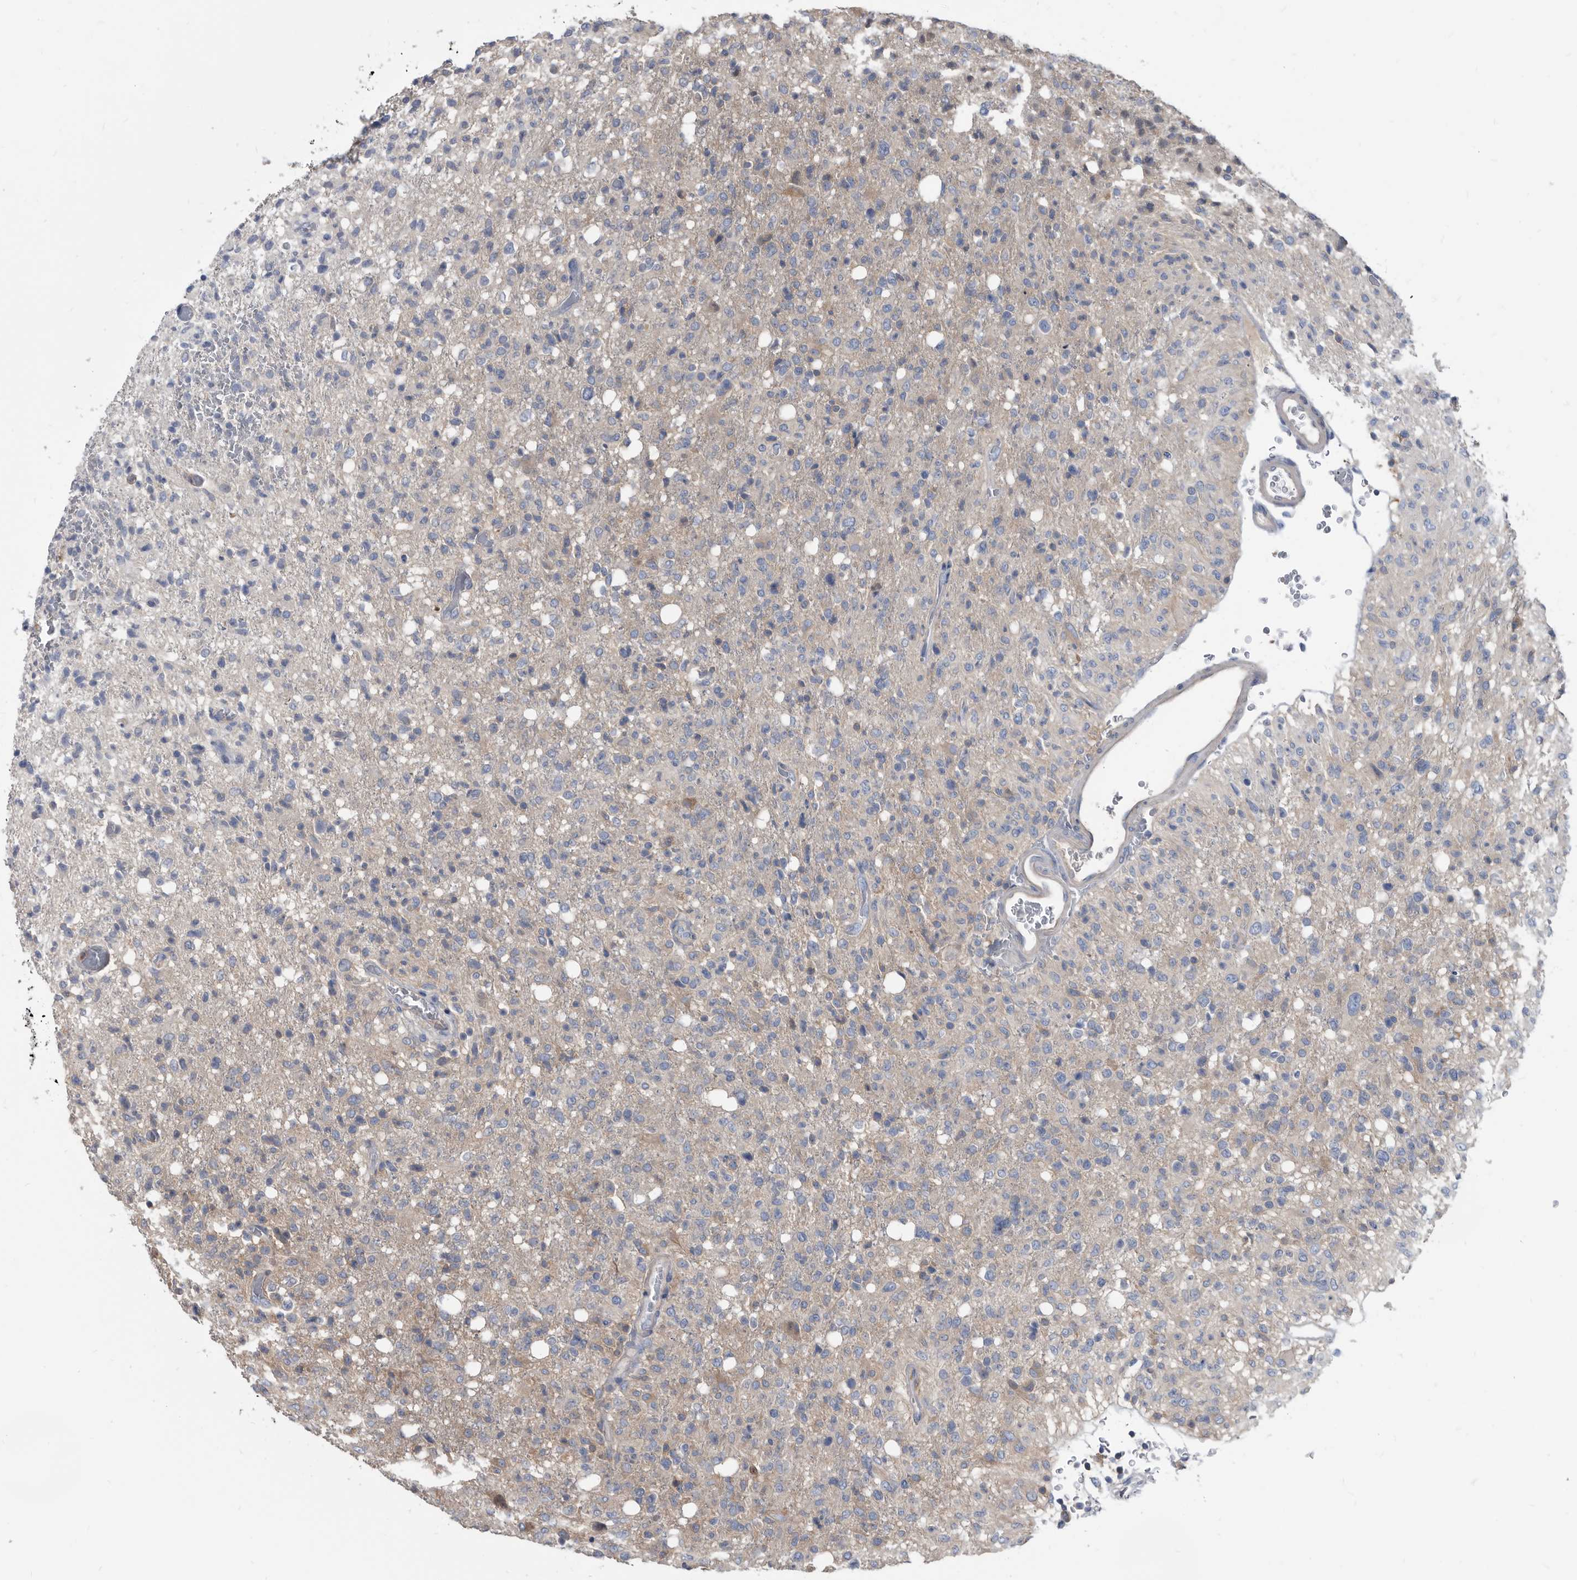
{"staining": {"intensity": "weak", "quantity": "<25%", "location": "cytoplasmic/membranous"}, "tissue": "glioma", "cell_type": "Tumor cells", "image_type": "cancer", "snomed": [{"axis": "morphology", "description": "Glioma, malignant, High grade"}, {"axis": "topography", "description": "Brain"}], "caption": "Tumor cells show no significant protein expression in malignant high-grade glioma.", "gene": "APEH", "patient": {"sex": "female", "age": 57}}